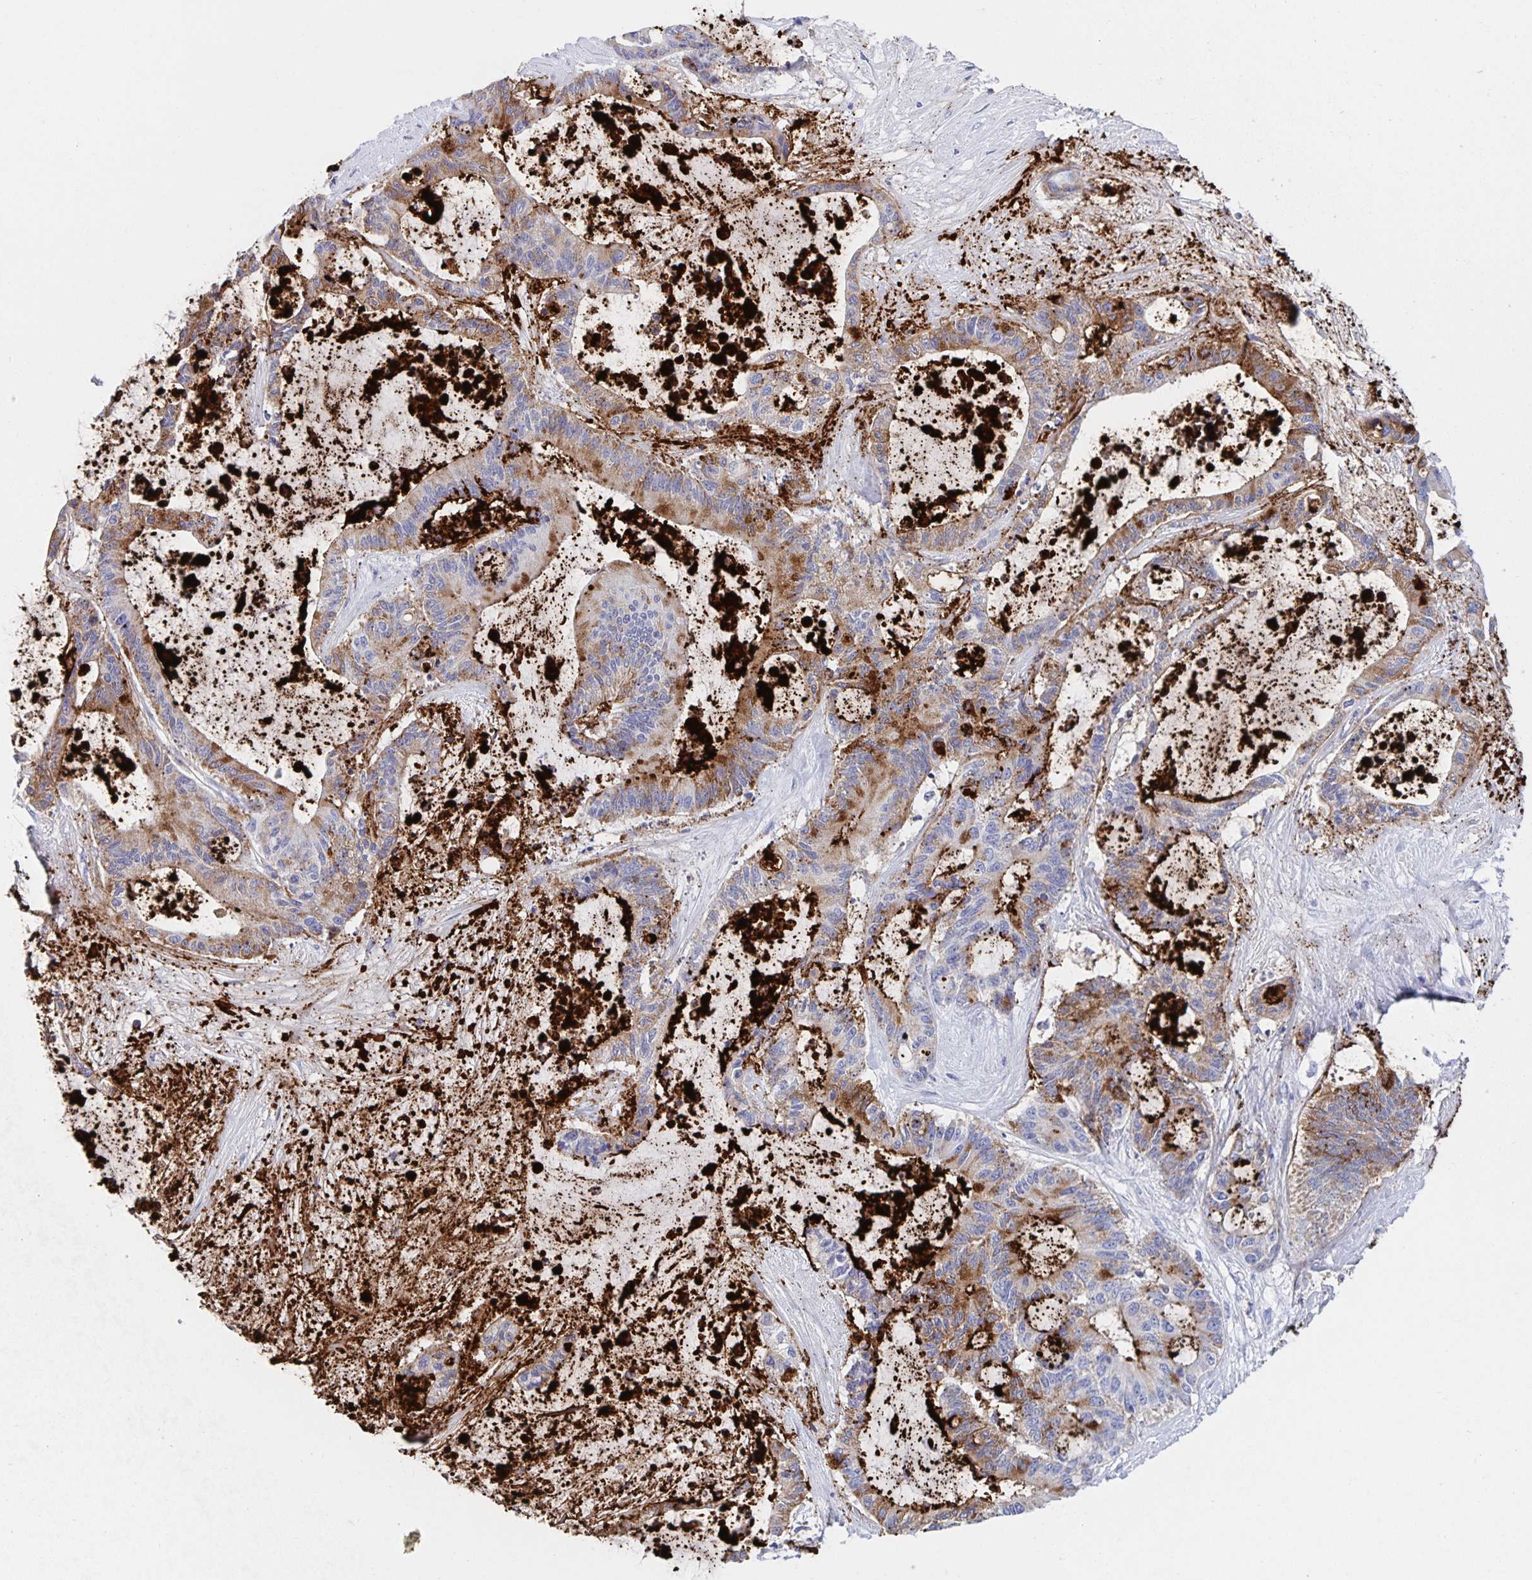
{"staining": {"intensity": "moderate", "quantity": "25%-75%", "location": "cytoplasmic/membranous"}, "tissue": "liver cancer", "cell_type": "Tumor cells", "image_type": "cancer", "snomed": [{"axis": "morphology", "description": "Normal tissue, NOS"}, {"axis": "morphology", "description": "Cholangiocarcinoma"}, {"axis": "topography", "description": "Liver"}, {"axis": "topography", "description": "Peripheral nerve tissue"}], "caption": "A high-resolution photomicrograph shows immunohistochemistry staining of liver cancer, which demonstrates moderate cytoplasmic/membranous staining in about 25%-75% of tumor cells.", "gene": "DMBT1", "patient": {"sex": "female", "age": 73}}